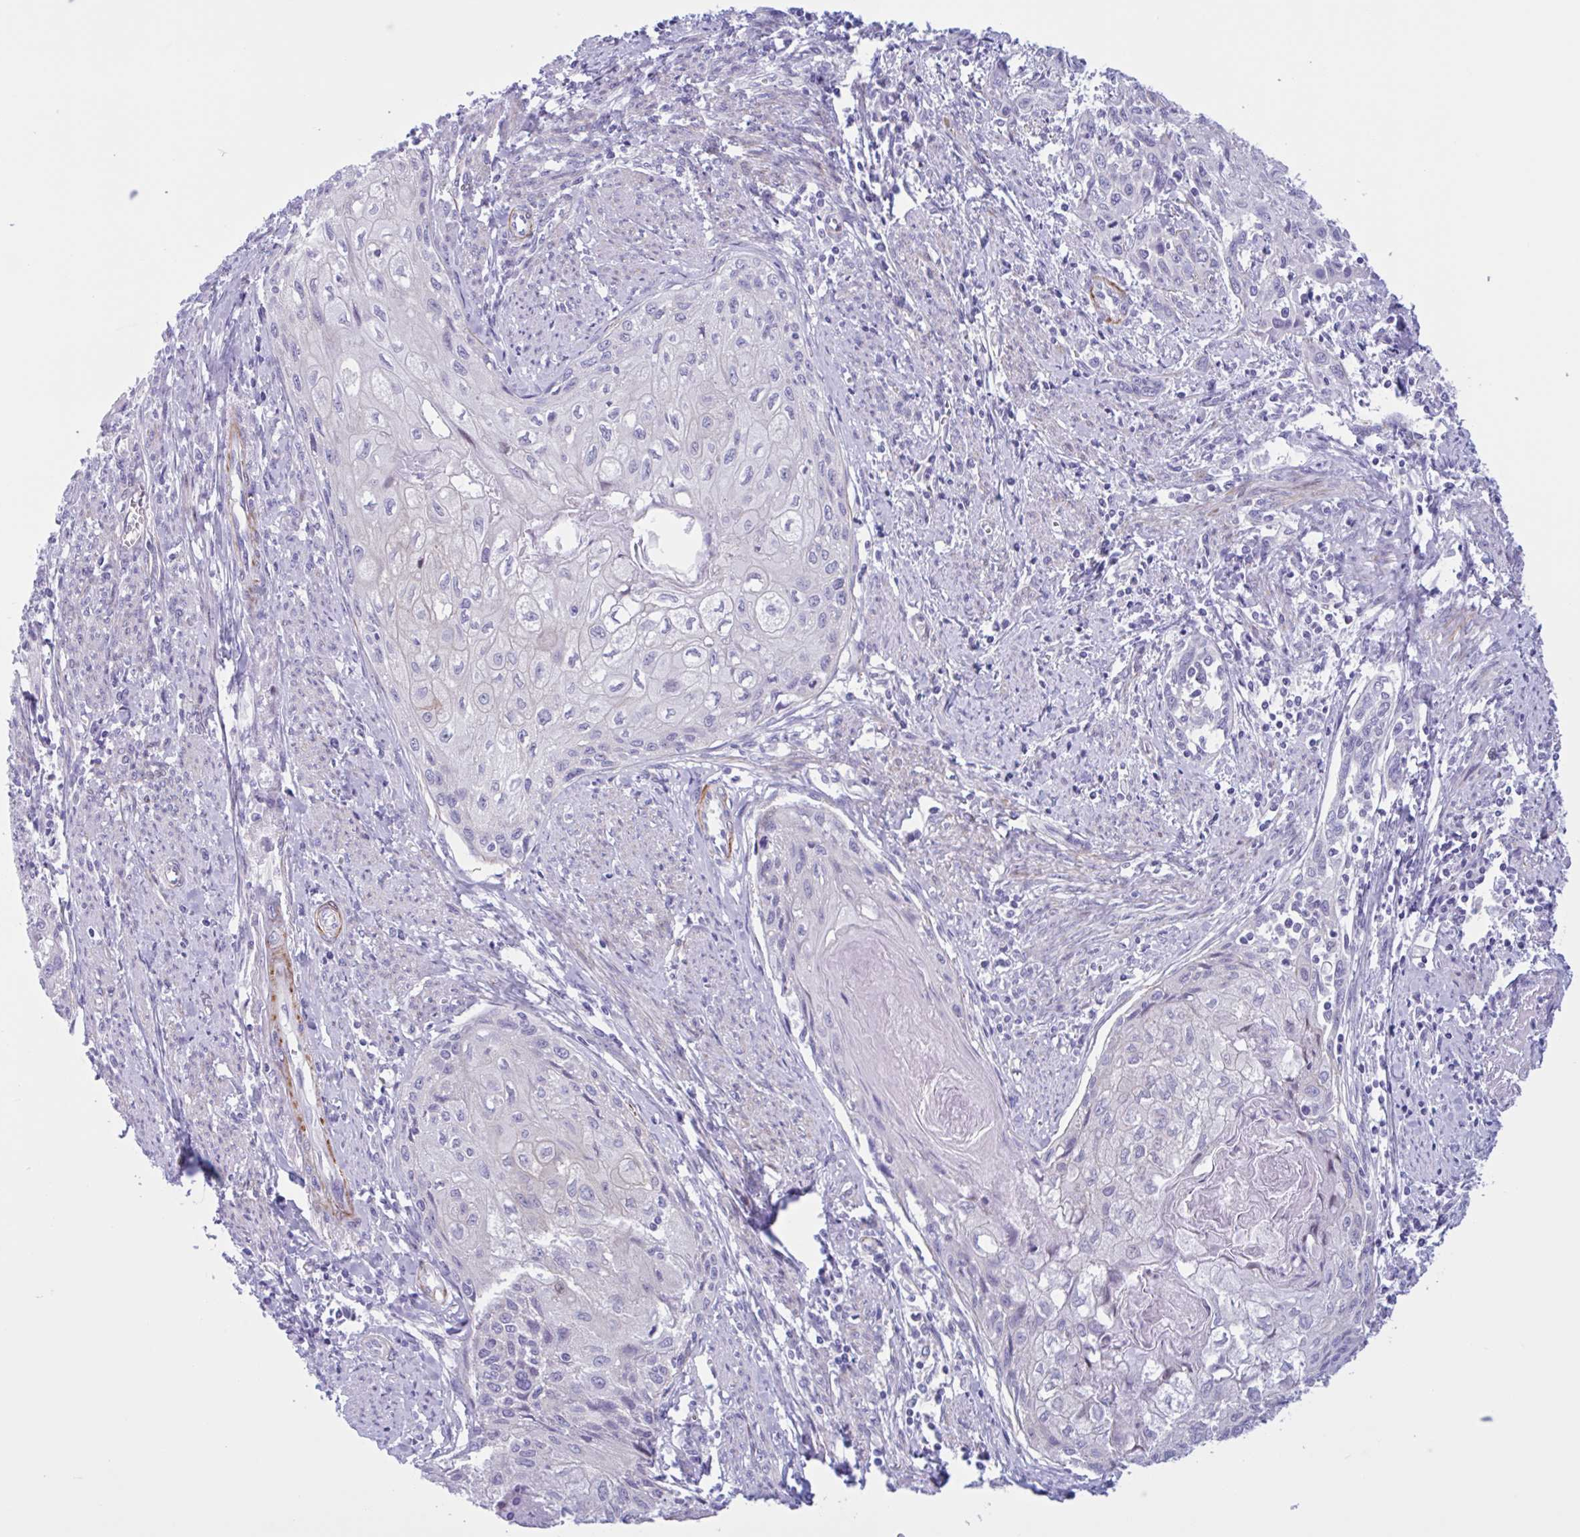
{"staining": {"intensity": "negative", "quantity": "none", "location": "none"}, "tissue": "cervical cancer", "cell_type": "Tumor cells", "image_type": "cancer", "snomed": [{"axis": "morphology", "description": "Squamous cell carcinoma, NOS"}, {"axis": "topography", "description": "Cervix"}], "caption": "Immunohistochemistry image of cervical squamous cell carcinoma stained for a protein (brown), which demonstrates no positivity in tumor cells. The staining is performed using DAB brown chromogen with nuclei counter-stained in using hematoxylin.", "gene": "AHCYL2", "patient": {"sex": "female", "age": 67}}